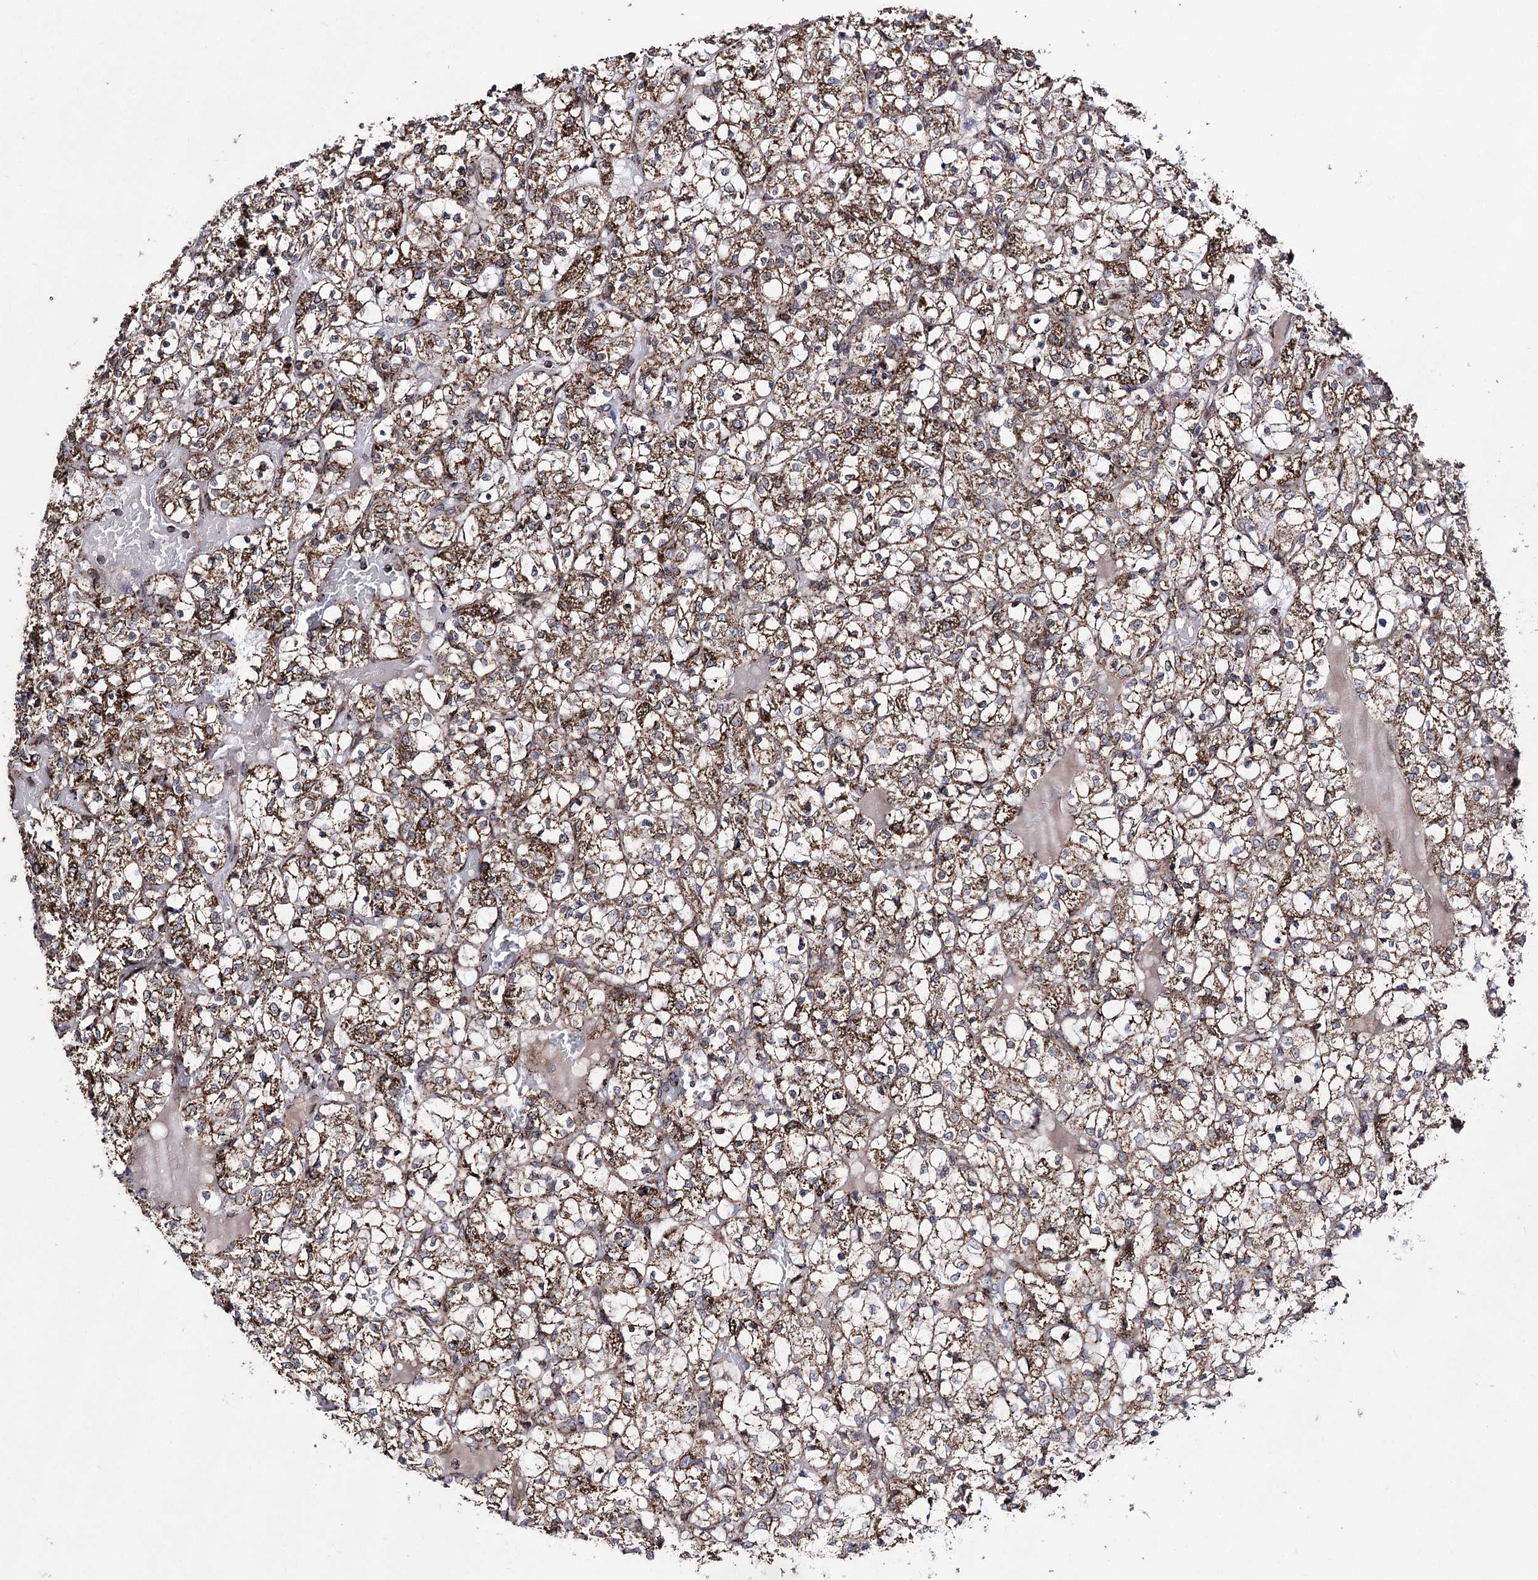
{"staining": {"intensity": "moderate", "quantity": ">75%", "location": "cytoplasmic/membranous"}, "tissue": "renal cancer", "cell_type": "Tumor cells", "image_type": "cancer", "snomed": [{"axis": "morphology", "description": "Adenocarcinoma, NOS"}, {"axis": "topography", "description": "Kidney"}], "caption": "A brown stain shows moderate cytoplasmic/membranous positivity of a protein in renal adenocarcinoma tumor cells.", "gene": "CREB3L4", "patient": {"sex": "female", "age": 69}}